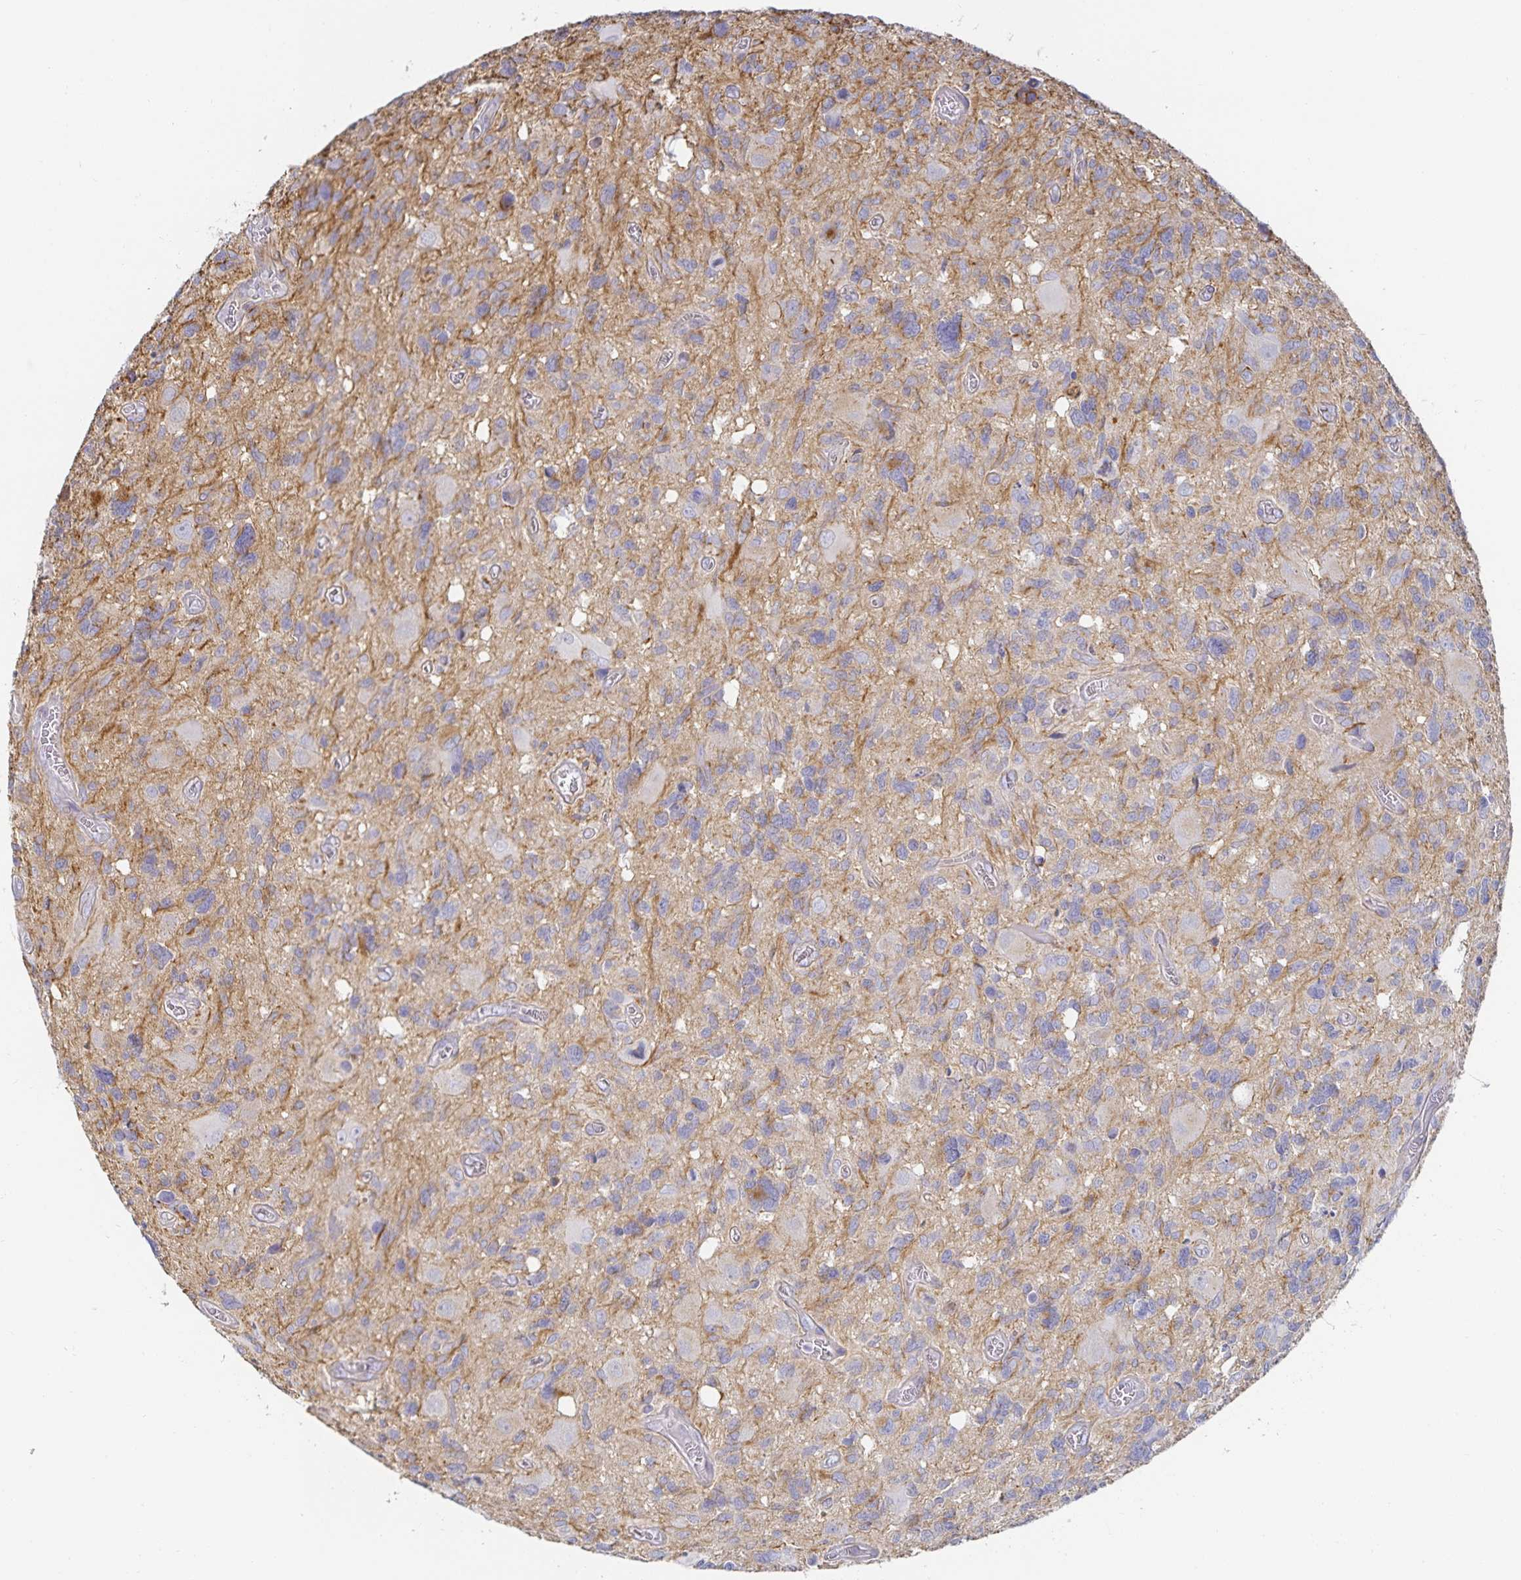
{"staining": {"intensity": "weak", "quantity": "25%-75%", "location": "cytoplasmic/membranous"}, "tissue": "glioma", "cell_type": "Tumor cells", "image_type": "cancer", "snomed": [{"axis": "morphology", "description": "Glioma, malignant, High grade"}, {"axis": "topography", "description": "Brain"}], "caption": "Tumor cells display weak cytoplasmic/membranous positivity in approximately 25%-75% of cells in glioma.", "gene": "SFTPA1", "patient": {"sex": "male", "age": 49}}